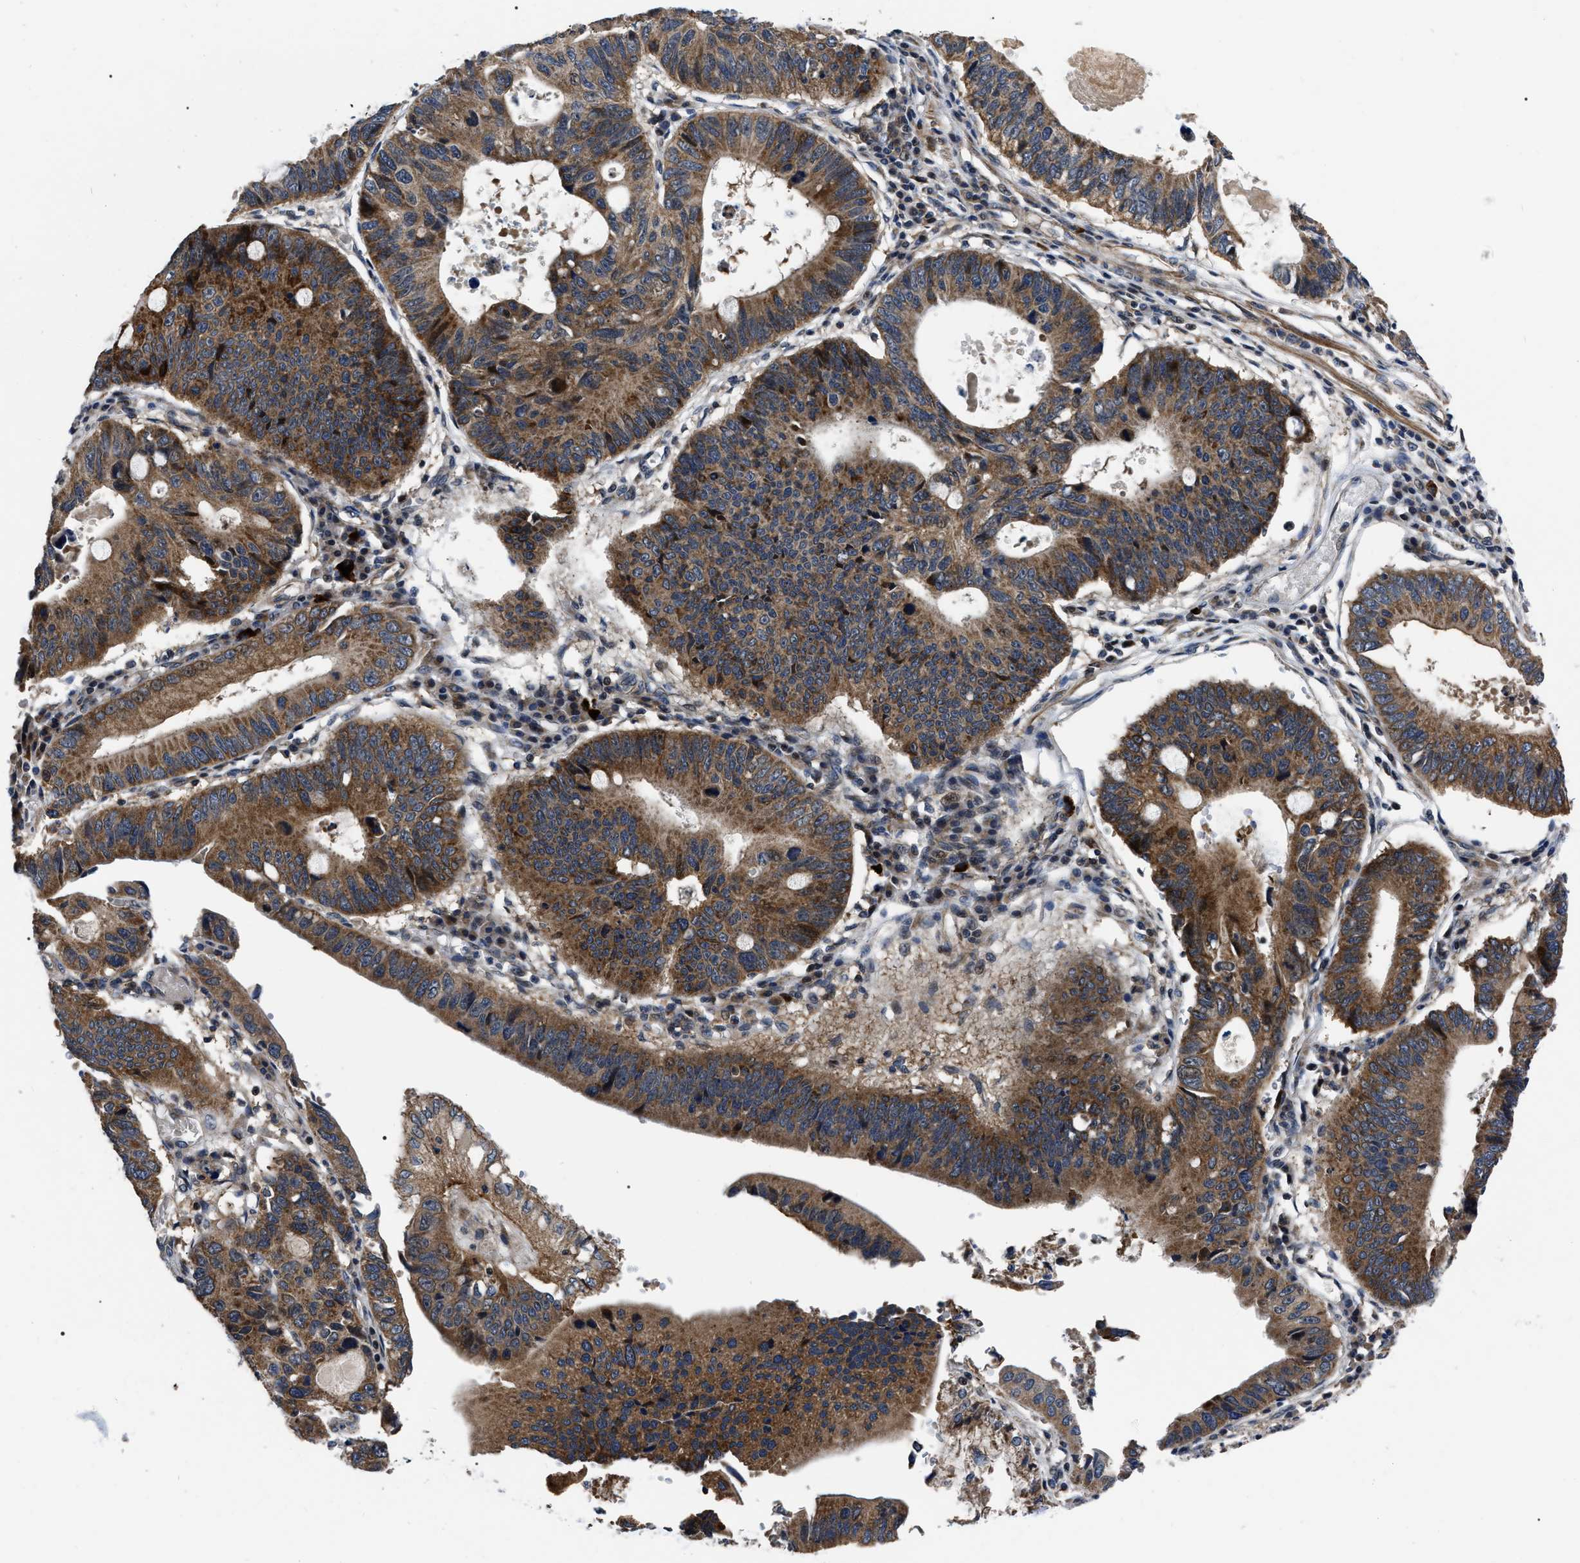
{"staining": {"intensity": "moderate", "quantity": ">75%", "location": "cytoplasmic/membranous"}, "tissue": "stomach cancer", "cell_type": "Tumor cells", "image_type": "cancer", "snomed": [{"axis": "morphology", "description": "Adenocarcinoma, NOS"}, {"axis": "topography", "description": "Stomach"}], "caption": "Protein expression analysis of stomach adenocarcinoma shows moderate cytoplasmic/membranous staining in approximately >75% of tumor cells.", "gene": "PPWD1", "patient": {"sex": "male", "age": 59}}